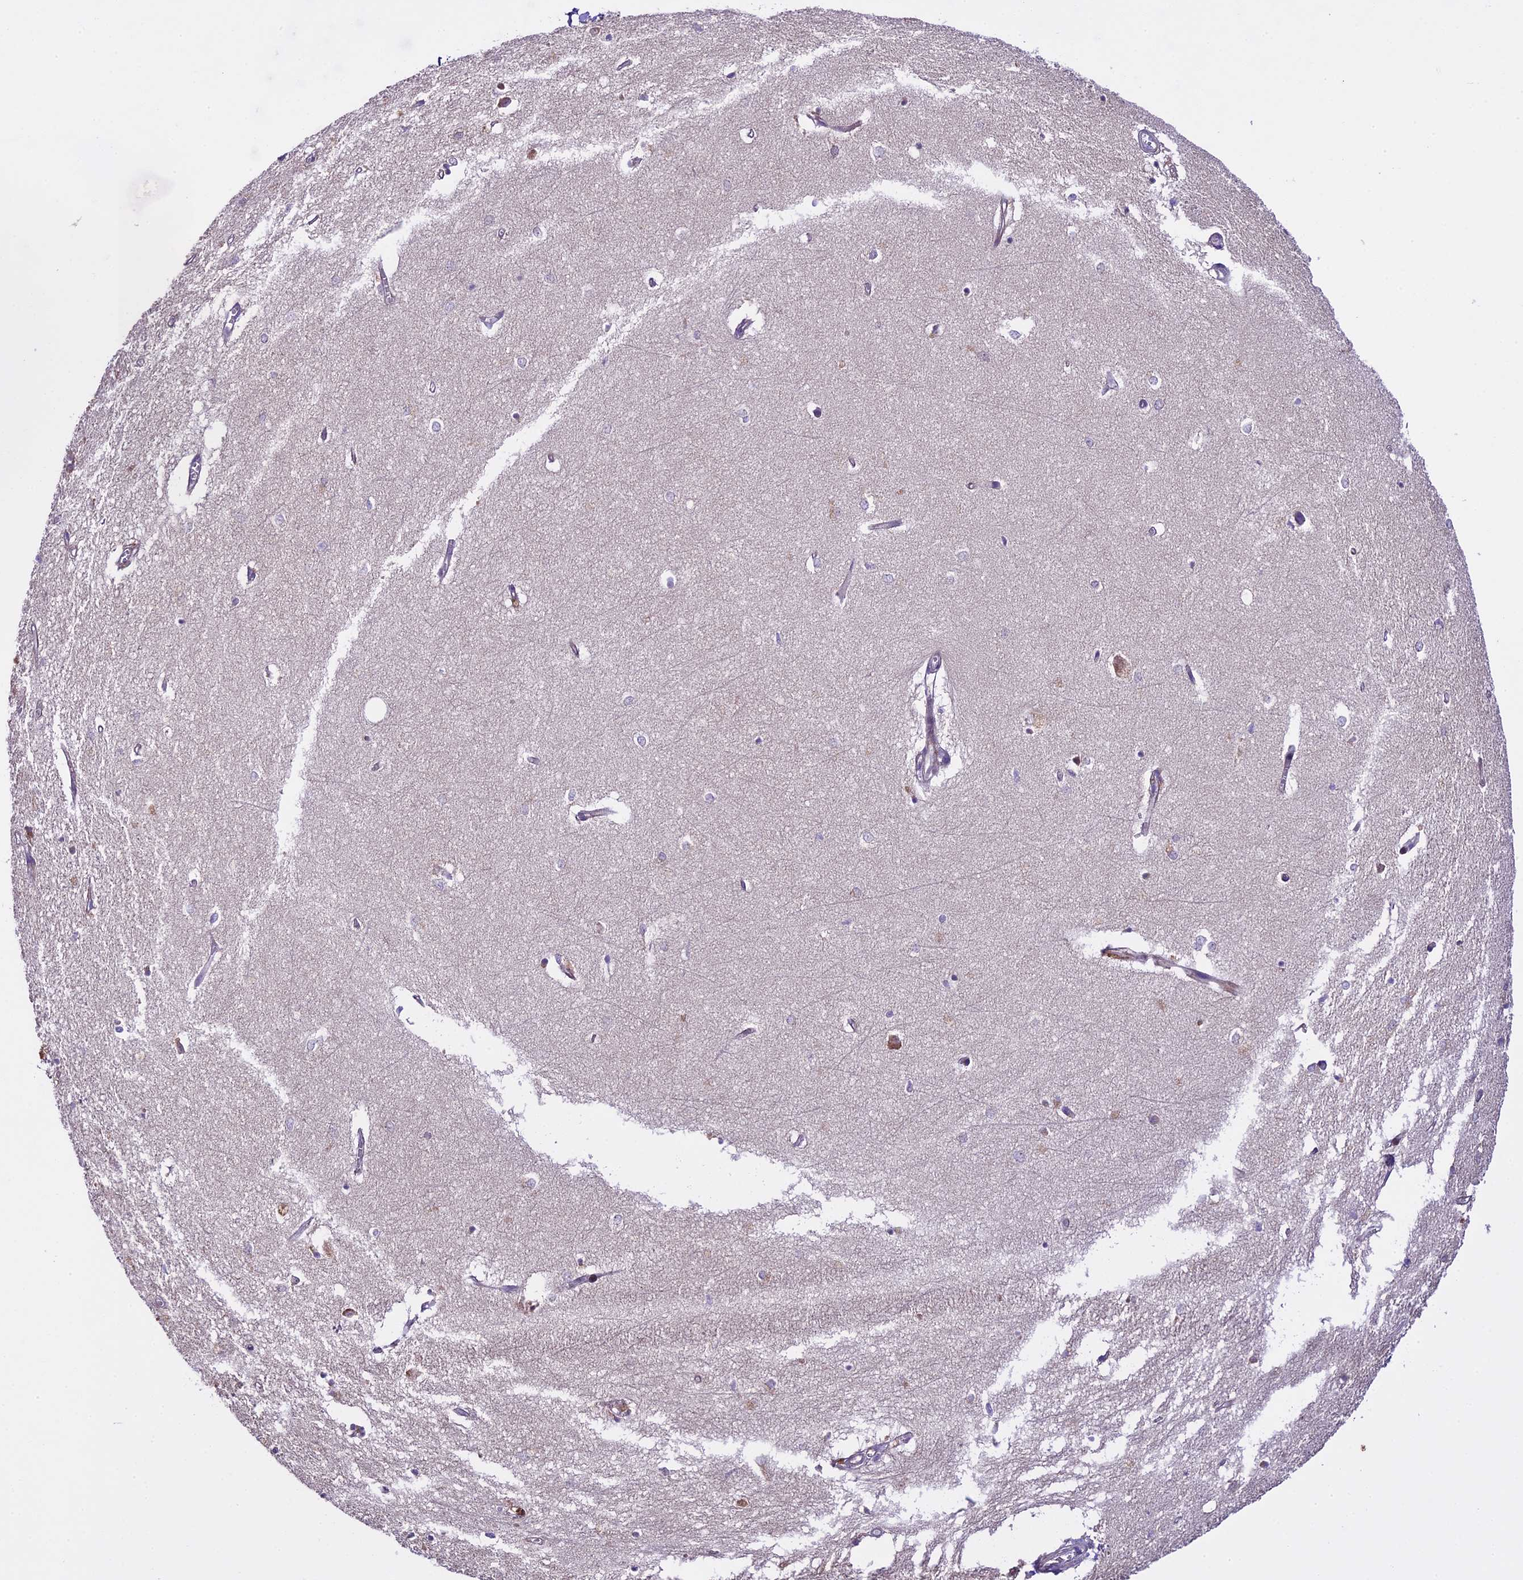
{"staining": {"intensity": "weak", "quantity": "<25%", "location": "cytoplasmic/membranous"}, "tissue": "hippocampus", "cell_type": "Glial cells", "image_type": "normal", "snomed": [{"axis": "morphology", "description": "Normal tissue, NOS"}, {"axis": "topography", "description": "Hippocampus"}], "caption": "Image shows no significant protein expression in glial cells of benign hippocampus. (Brightfield microscopy of DAB immunohistochemistry at high magnification).", "gene": "SPIRE1", "patient": {"sex": "female", "age": 64}}